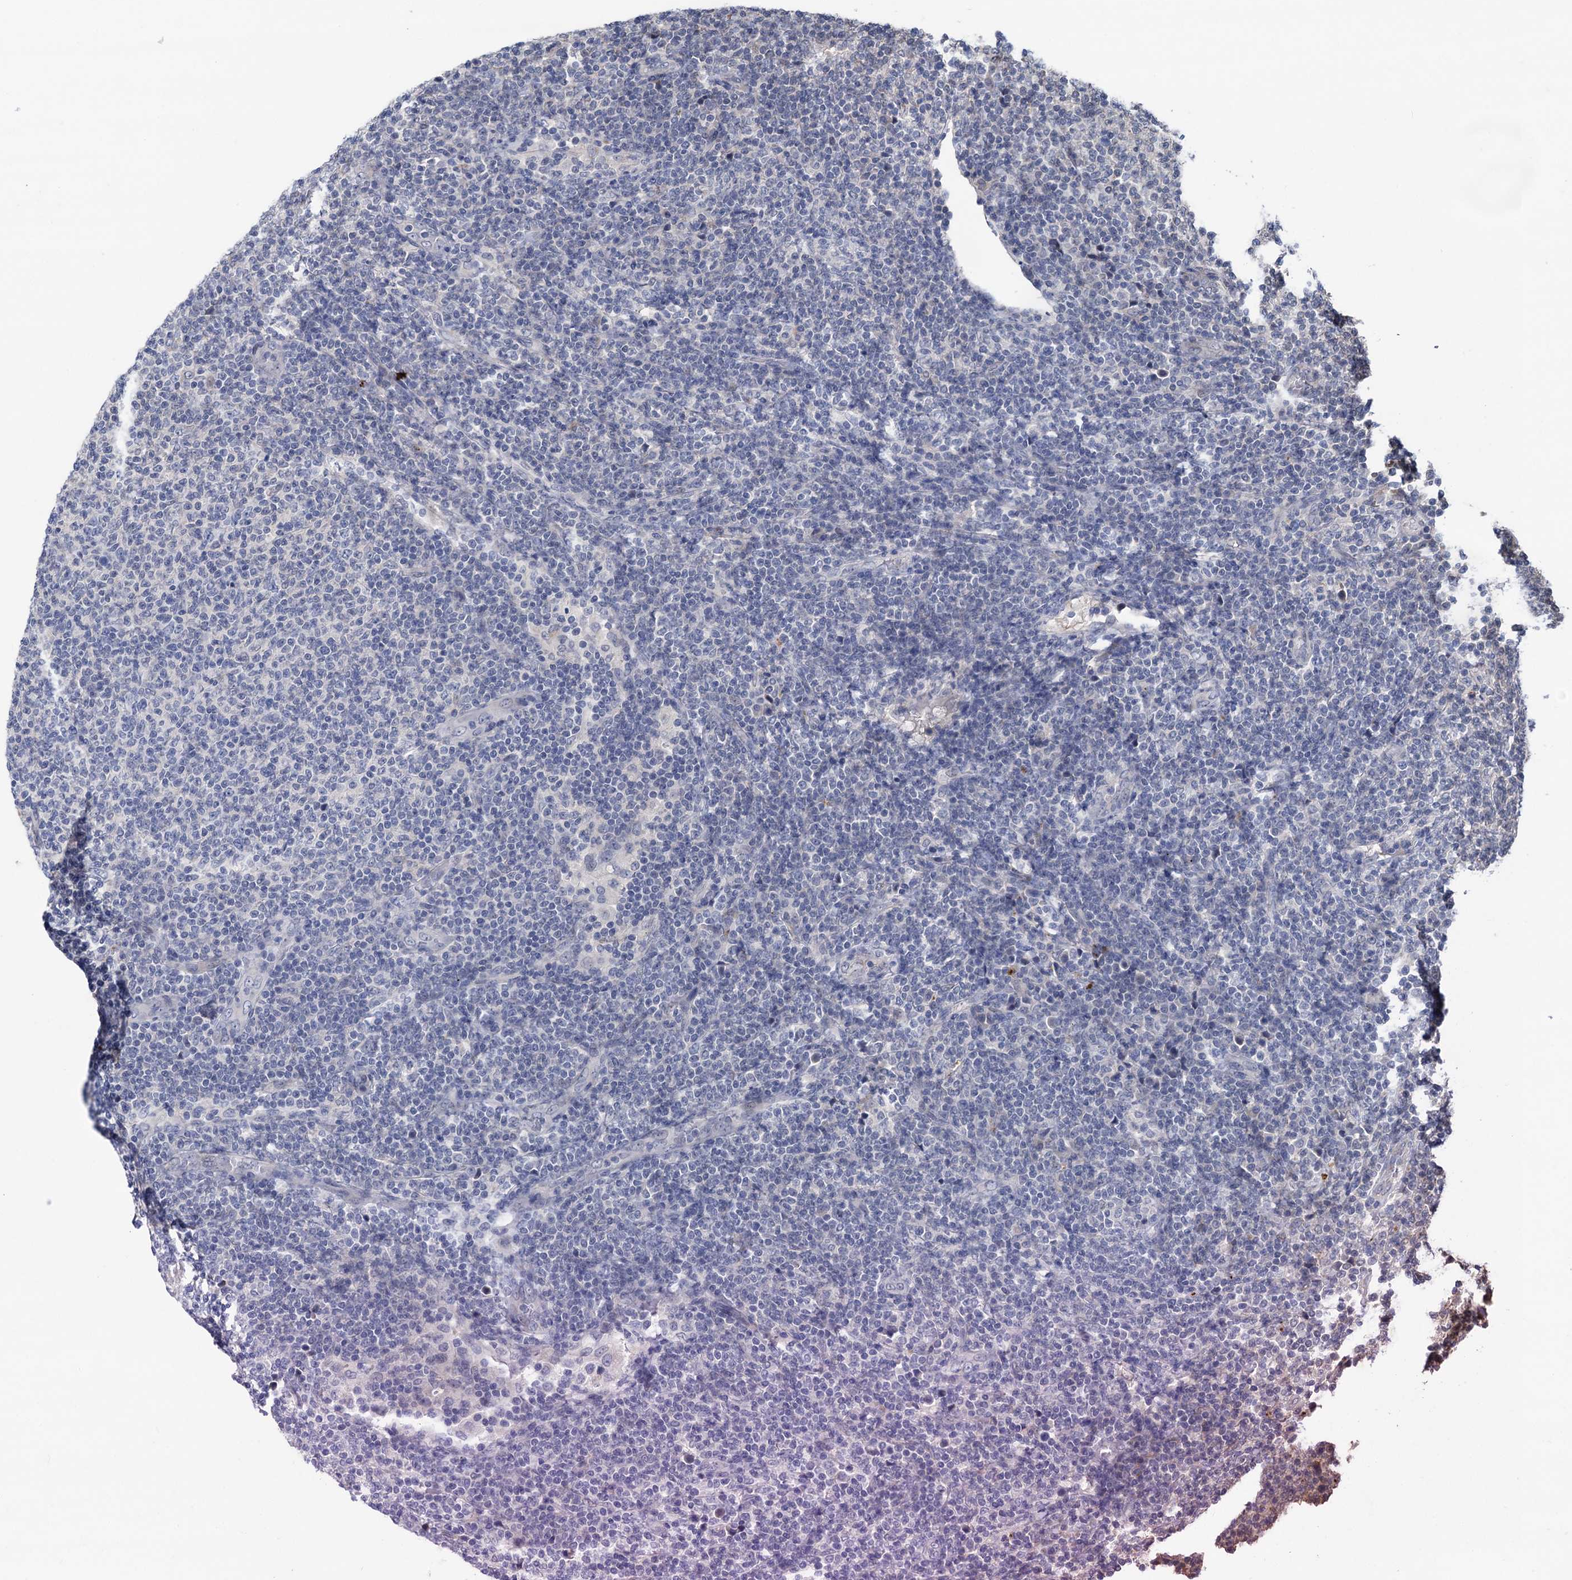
{"staining": {"intensity": "negative", "quantity": "none", "location": "none"}, "tissue": "lymphoma", "cell_type": "Tumor cells", "image_type": "cancer", "snomed": [{"axis": "morphology", "description": "Malignant lymphoma, non-Hodgkin's type, Low grade"}, {"axis": "topography", "description": "Lymph node"}], "caption": "Histopathology image shows no protein positivity in tumor cells of lymphoma tissue.", "gene": "UBR1", "patient": {"sex": "male", "age": 66}}